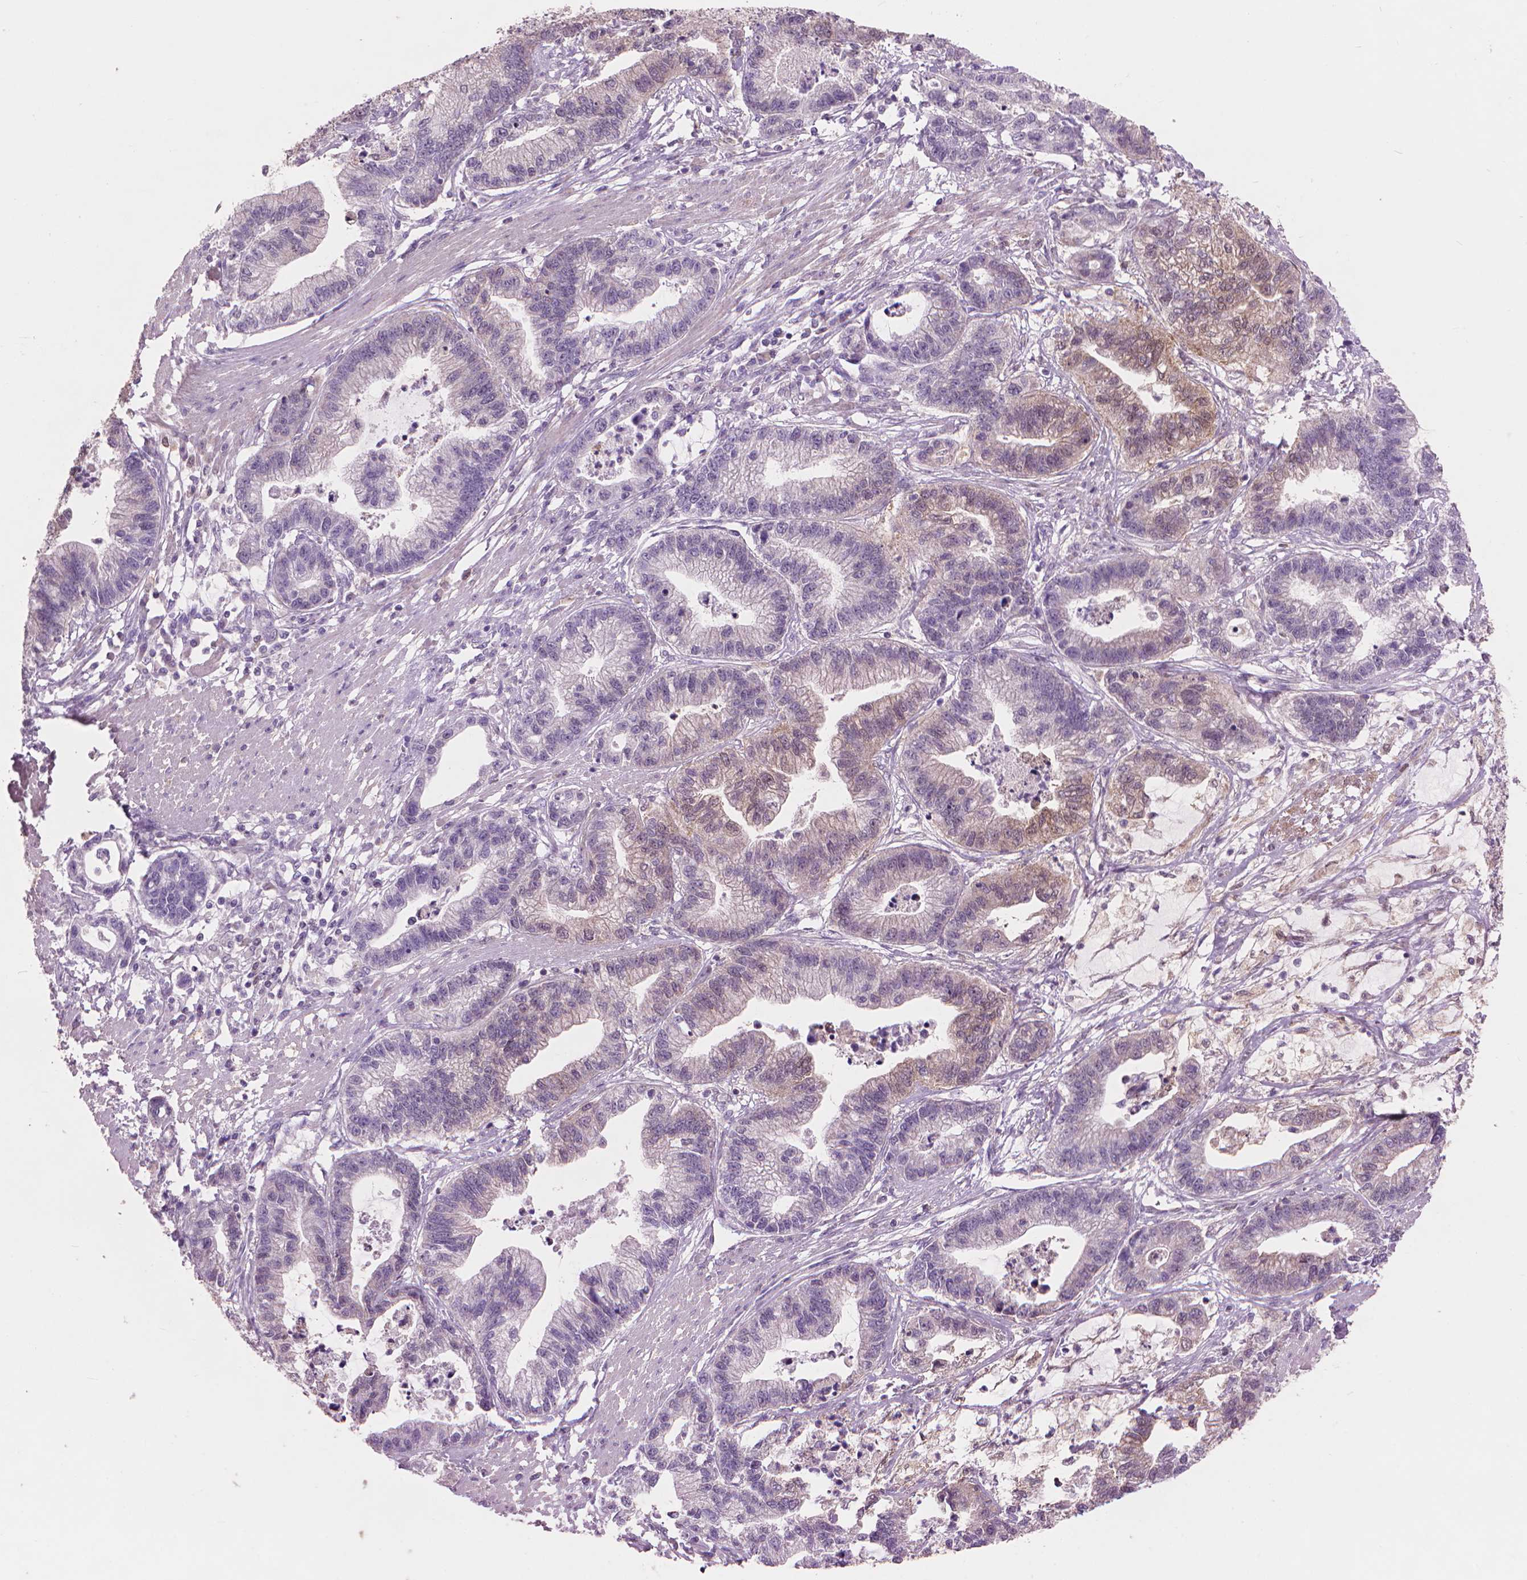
{"staining": {"intensity": "weak", "quantity": "<25%", "location": "cytoplasmic/membranous"}, "tissue": "stomach cancer", "cell_type": "Tumor cells", "image_type": "cancer", "snomed": [{"axis": "morphology", "description": "Adenocarcinoma, NOS"}, {"axis": "topography", "description": "Stomach"}], "caption": "Stomach adenocarcinoma was stained to show a protein in brown. There is no significant staining in tumor cells.", "gene": "ENO2", "patient": {"sex": "male", "age": 83}}